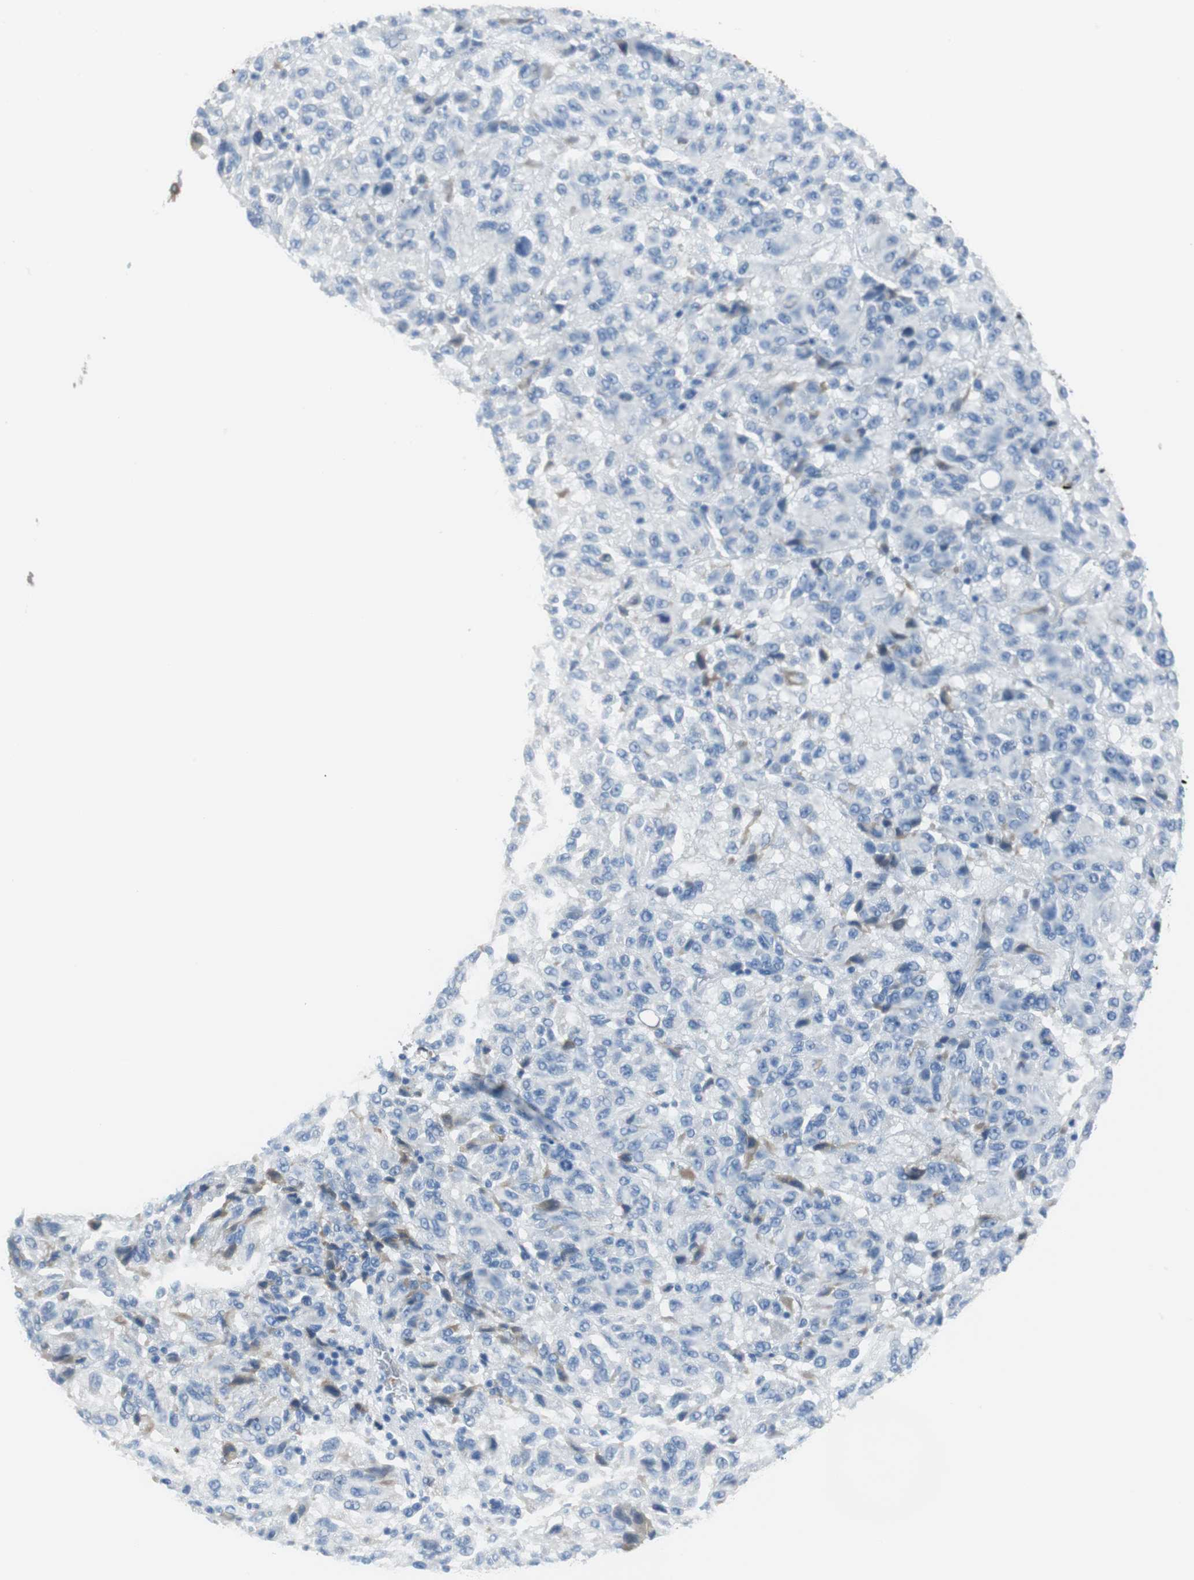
{"staining": {"intensity": "negative", "quantity": "none", "location": "none"}, "tissue": "melanoma", "cell_type": "Tumor cells", "image_type": "cancer", "snomed": [{"axis": "morphology", "description": "Malignant melanoma, Metastatic site"}, {"axis": "topography", "description": "Lung"}], "caption": "This is an IHC histopathology image of human malignant melanoma (metastatic site). There is no expression in tumor cells.", "gene": "APCS", "patient": {"sex": "male", "age": 64}}